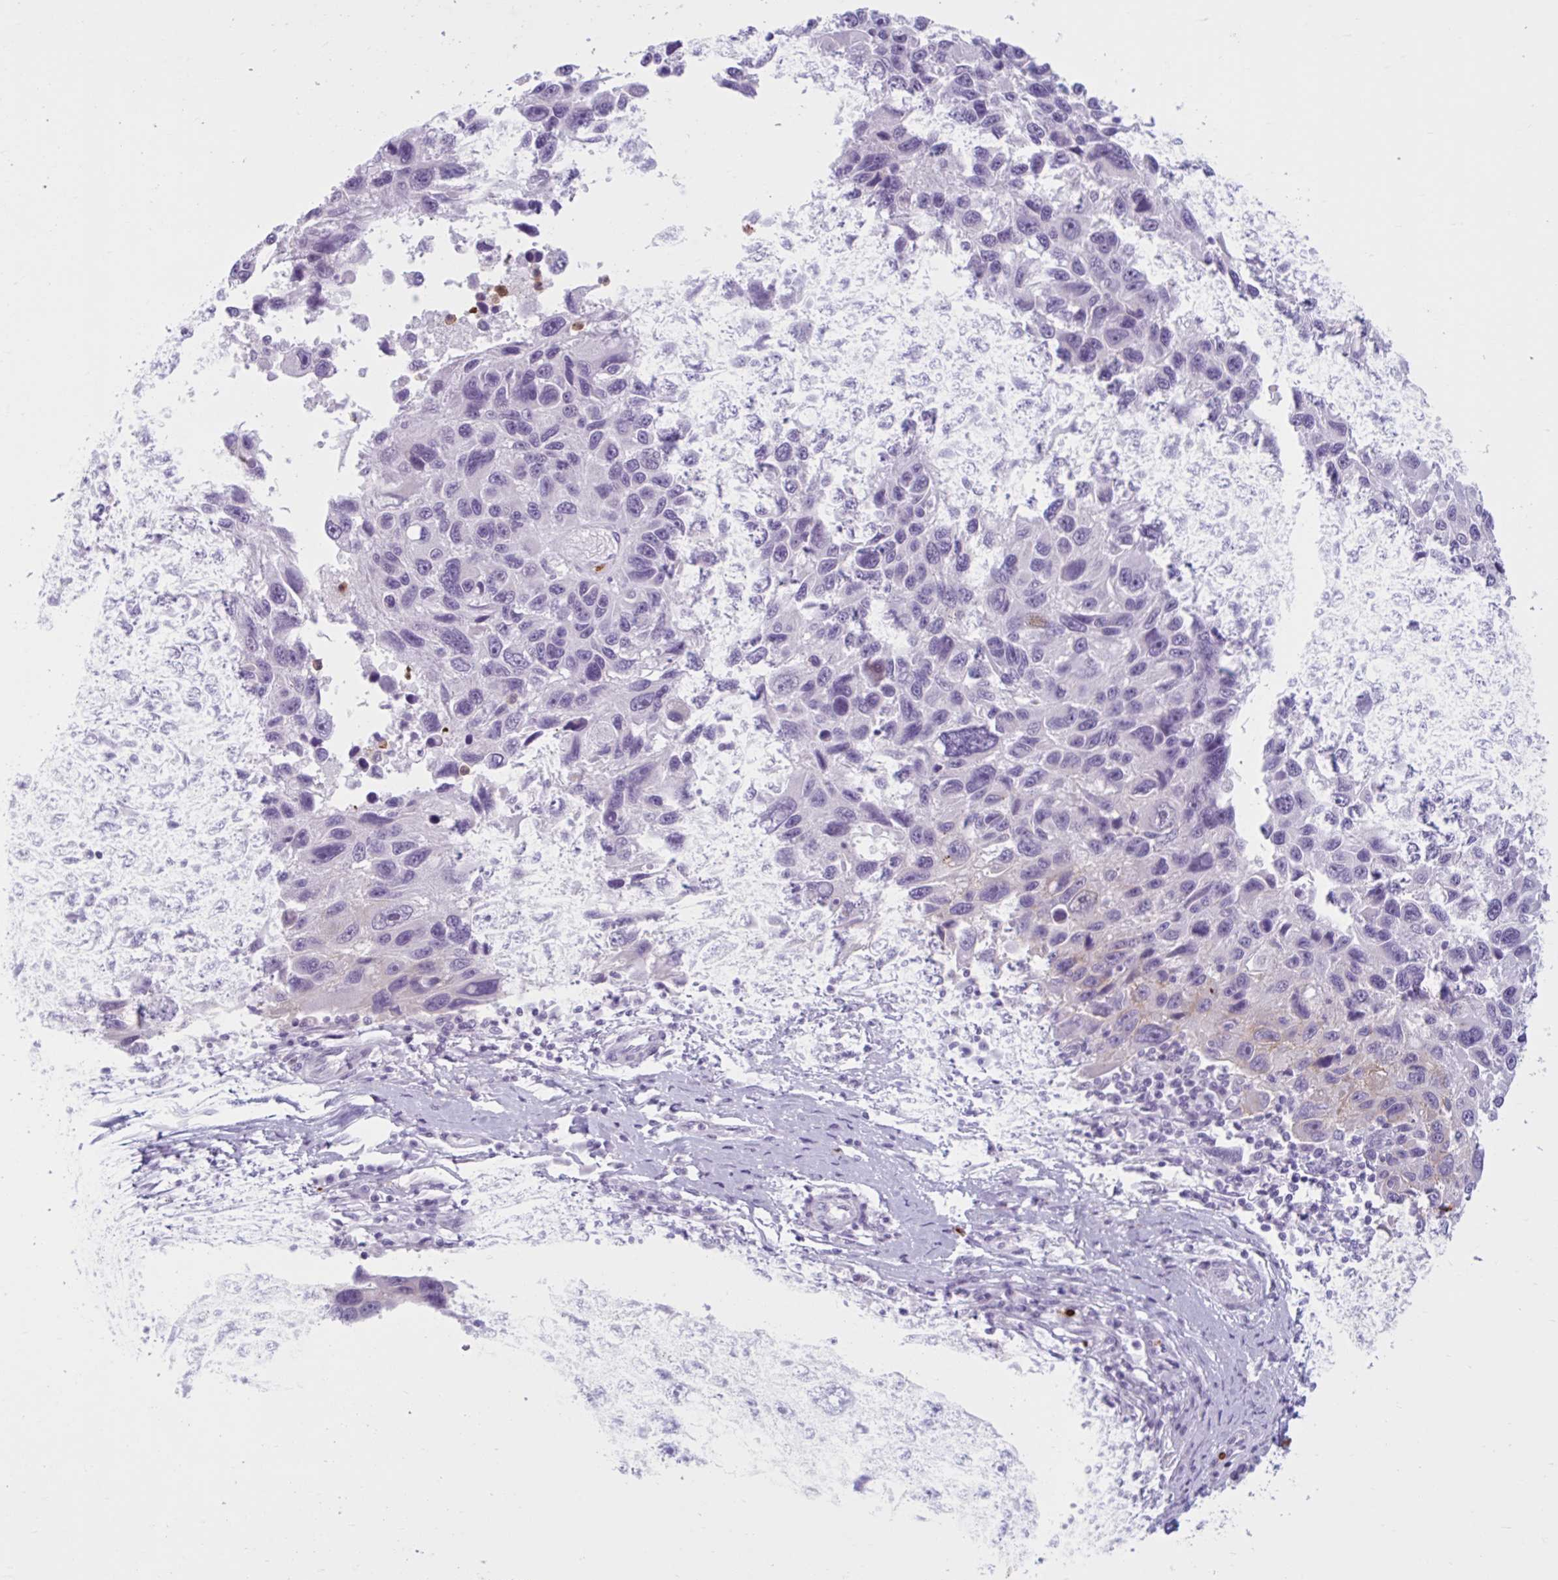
{"staining": {"intensity": "negative", "quantity": "none", "location": "none"}, "tissue": "melanoma", "cell_type": "Tumor cells", "image_type": "cancer", "snomed": [{"axis": "morphology", "description": "Malignant melanoma, NOS"}, {"axis": "topography", "description": "Skin"}], "caption": "A high-resolution micrograph shows immunohistochemistry (IHC) staining of malignant melanoma, which reveals no significant positivity in tumor cells. (DAB immunohistochemistry, high magnification).", "gene": "CEP120", "patient": {"sex": "male", "age": 53}}